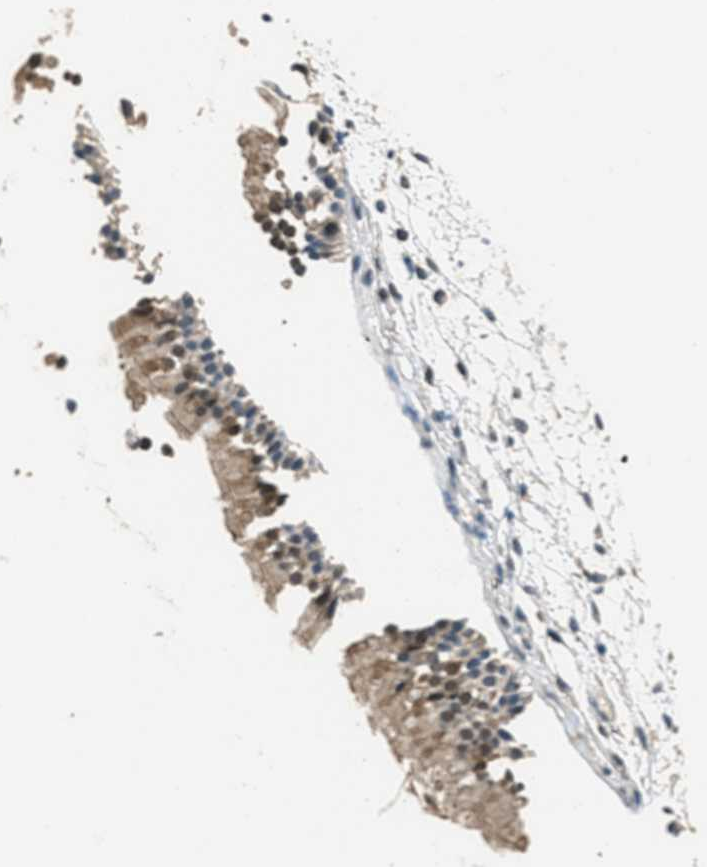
{"staining": {"intensity": "moderate", "quantity": ">75%", "location": "cytoplasmic/membranous,nuclear"}, "tissue": "nasopharynx", "cell_type": "Respiratory epithelial cells", "image_type": "normal", "snomed": [{"axis": "morphology", "description": "Normal tissue, NOS"}, {"axis": "topography", "description": "Nasopharynx"}], "caption": "IHC micrograph of benign nasopharynx: human nasopharynx stained using immunohistochemistry (IHC) shows medium levels of moderate protein expression localized specifically in the cytoplasmic/membranous,nuclear of respiratory epithelial cells, appearing as a cytoplasmic/membranous,nuclear brown color.", "gene": "NAT1", "patient": {"sex": "female", "age": 54}}